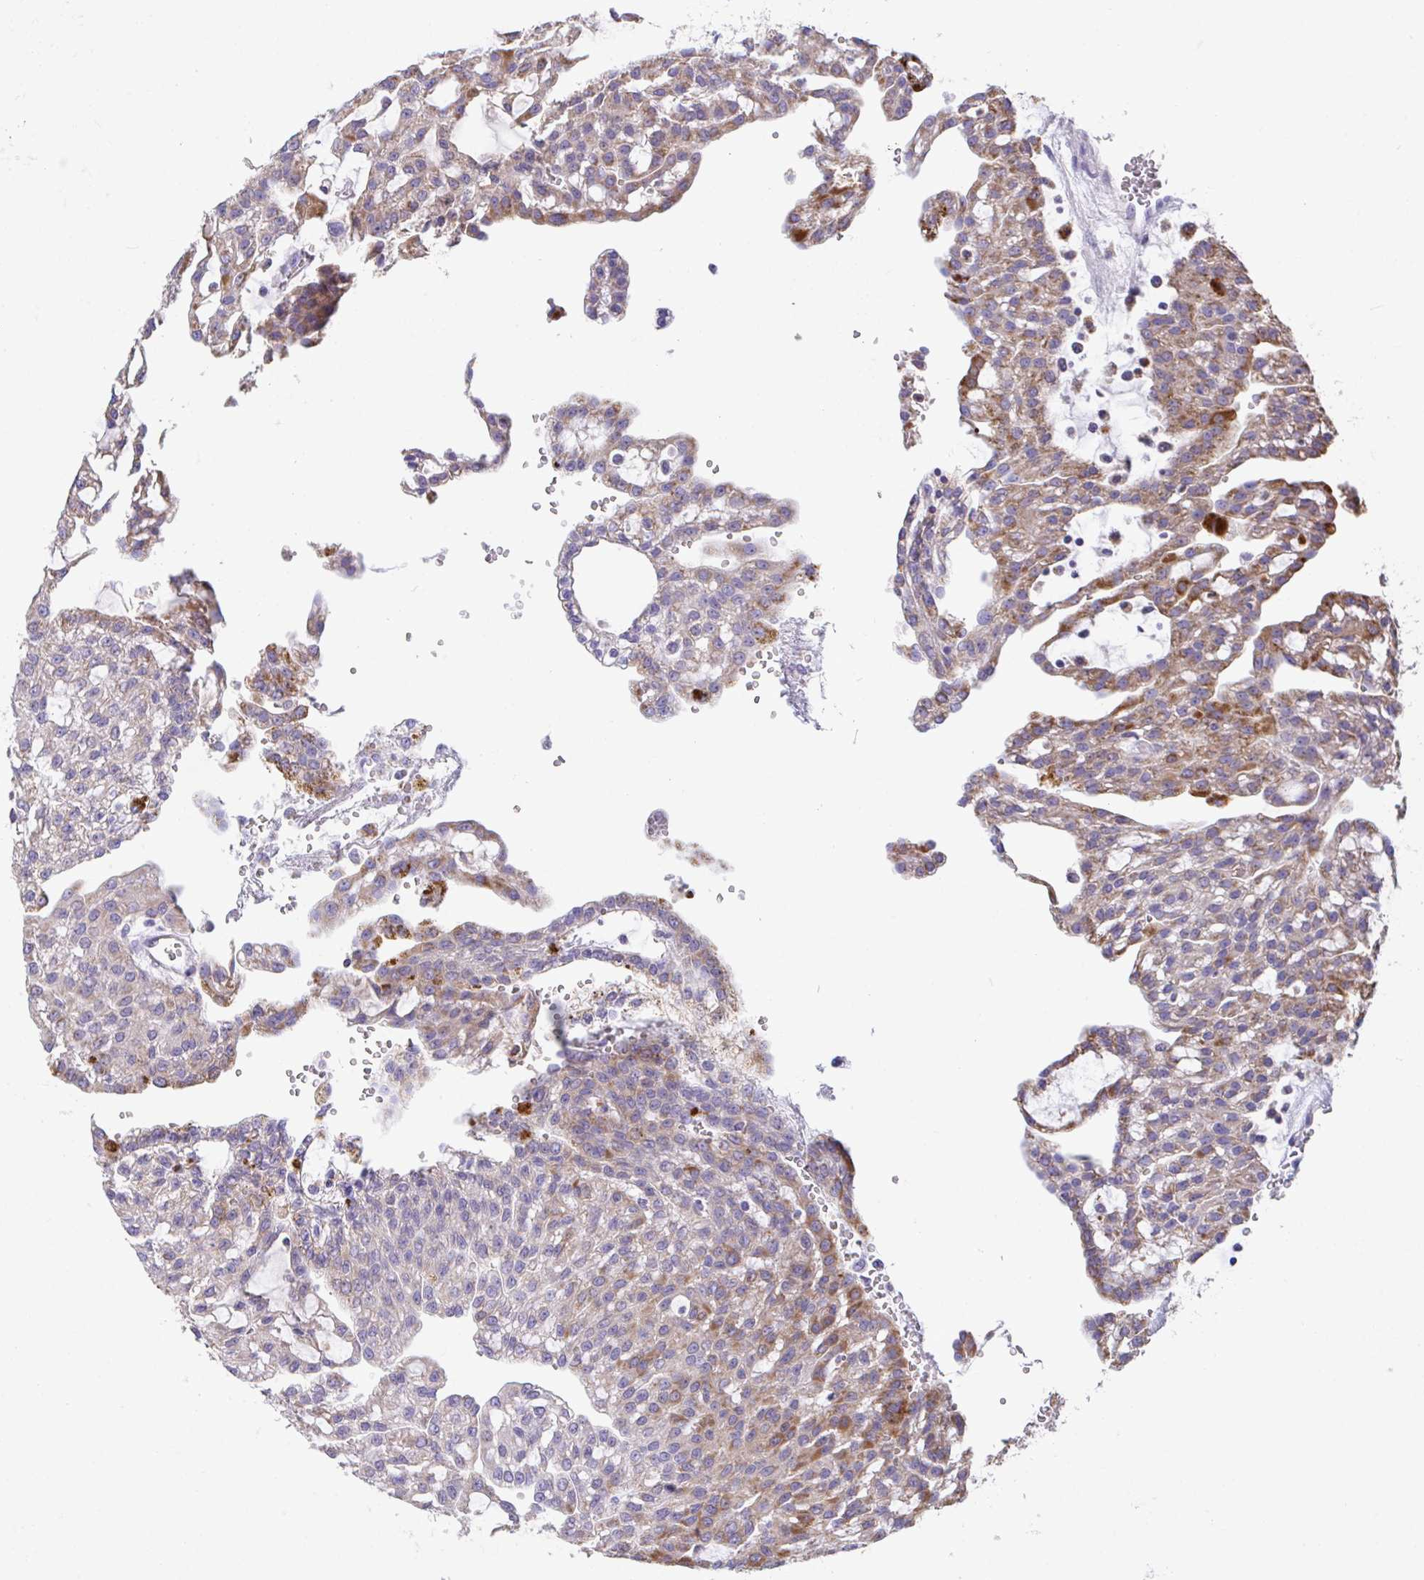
{"staining": {"intensity": "moderate", "quantity": "25%-75%", "location": "cytoplasmic/membranous"}, "tissue": "renal cancer", "cell_type": "Tumor cells", "image_type": "cancer", "snomed": [{"axis": "morphology", "description": "Adenocarcinoma, NOS"}, {"axis": "topography", "description": "Kidney"}], "caption": "Renal adenocarcinoma stained with a protein marker exhibits moderate staining in tumor cells.", "gene": "COA5", "patient": {"sex": "male", "age": 63}}